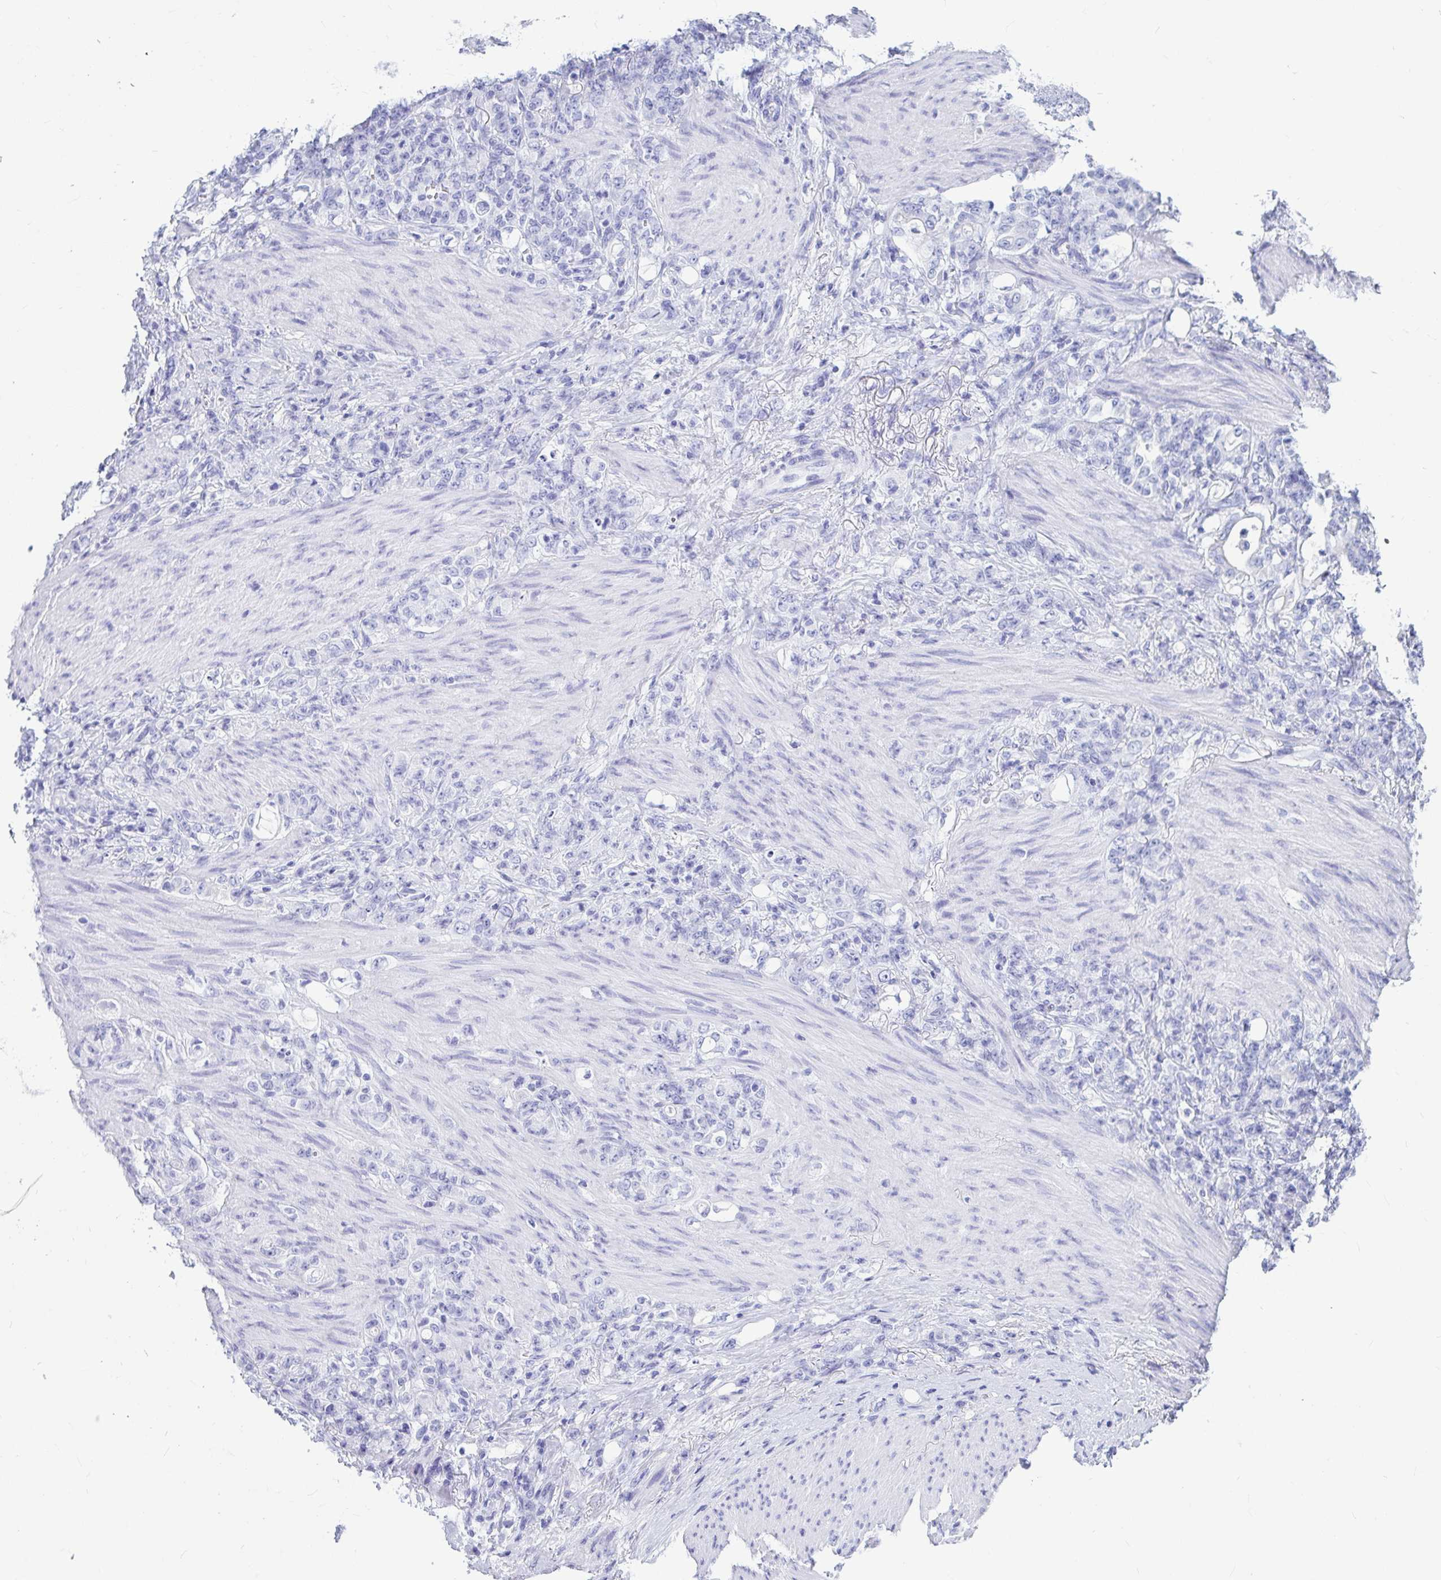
{"staining": {"intensity": "negative", "quantity": "none", "location": "none"}, "tissue": "stomach cancer", "cell_type": "Tumor cells", "image_type": "cancer", "snomed": [{"axis": "morphology", "description": "Normal tissue, NOS"}, {"axis": "morphology", "description": "Adenocarcinoma, NOS"}, {"axis": "topography", "description": "Stomach"}], "caption": "IHC image of neoplastic tissue: human adenocarcinoma (stomach) stained with DAB displays no significant protein expression in tumor cells.", "gene": "OR5J2", "patient": {"sex": "female", "age": 79}}